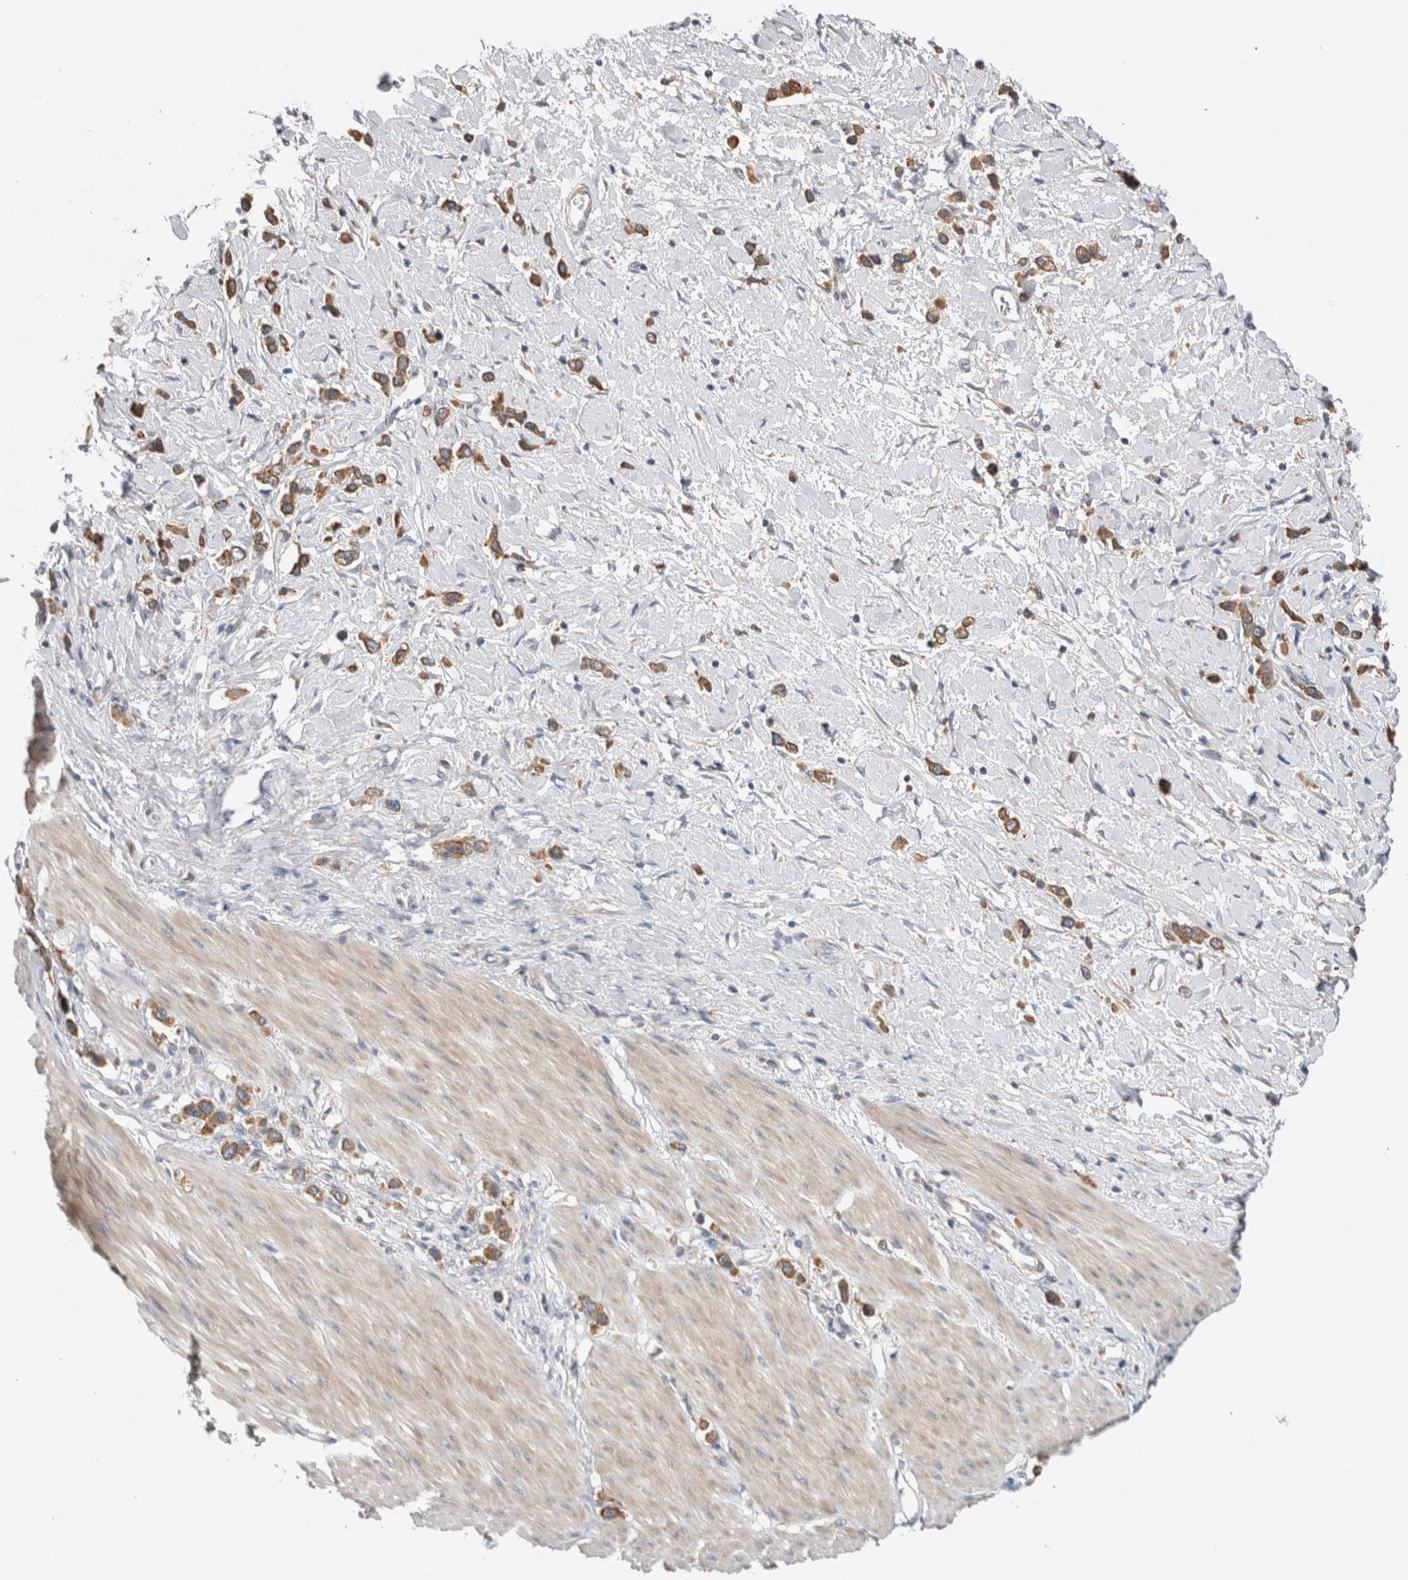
{"staining": {"intensity": "moderate", "quantity": ">75%", "location": "cytoplasmic/membranous"}, "tissue": "stomach cancer", "cell_type": "Tumor cells", "image_type": "cancer", "snomed": [{"axis": "morphology", "description": "Adenocarcinoma, NOS"}, {"axis": "topography", "description": "Stomach"}], "caption": "Stomach cancer (adenocarcinoma) stained for a protein displays moderate cytoplasmic/membranous positivity in tumor cells.", "gene": "SMAP2", "patient": {"sex": "female", "age": 65}}